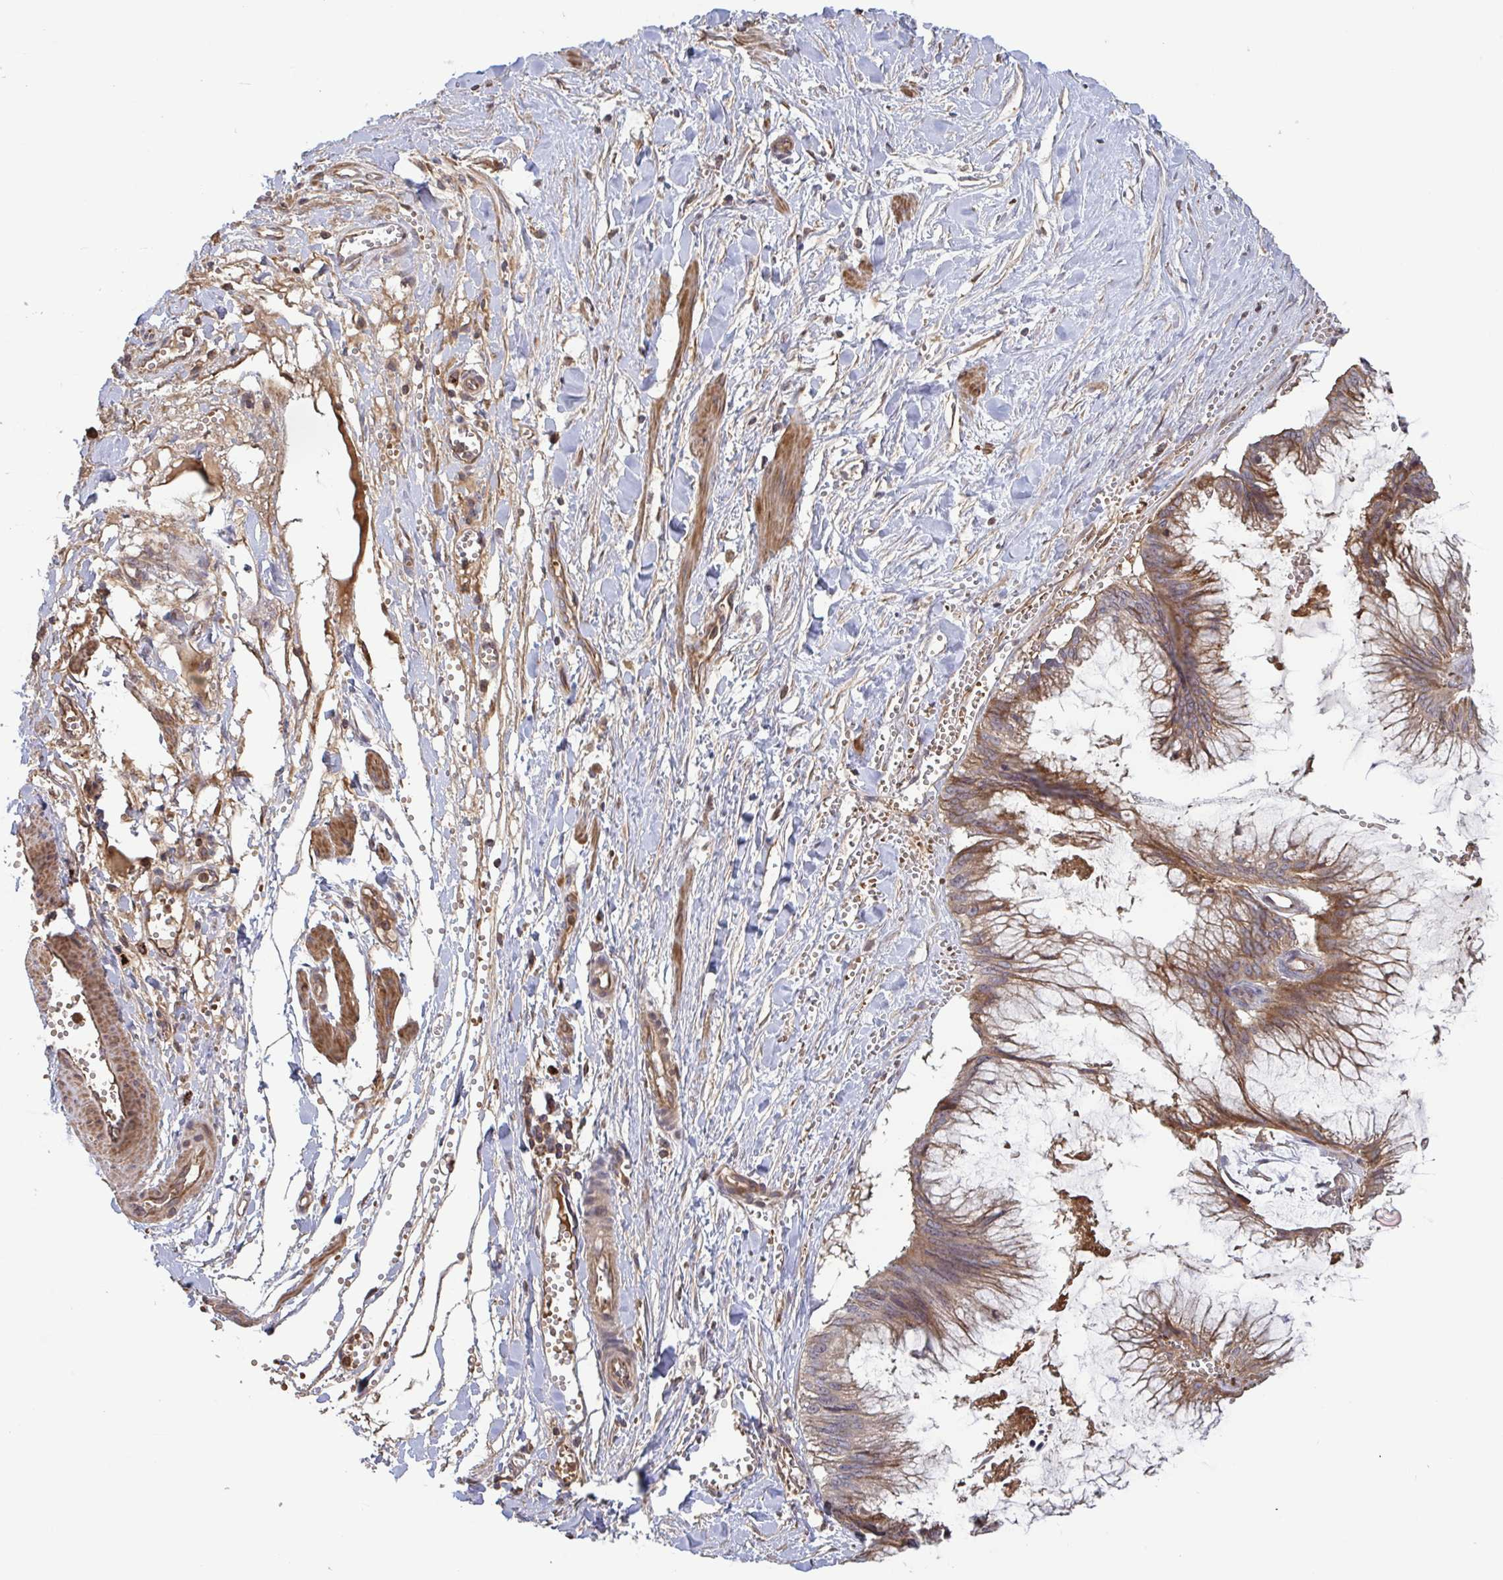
{"staining": {"intensity": "moderate", "quantity": ">75%", "location": "cytoplasmic/membranous"}, "tissue": "ovarian cancer", "cell_type": "Tumor cells", "image_type": "cancer", "snomed": [{"axis": "morphology", "description": "Cystadenocarcinoma, mucinous, NOS"}, {"axis": "topography", "description": "Ovary"}], "caption": "The immunohistochemical stain shows moderate cytoplasmic/membranous staining in tumor cells of ovarian cancer tissue.", "gene": "IL1R1", "patient": {"sex": "female", "age": 44}}